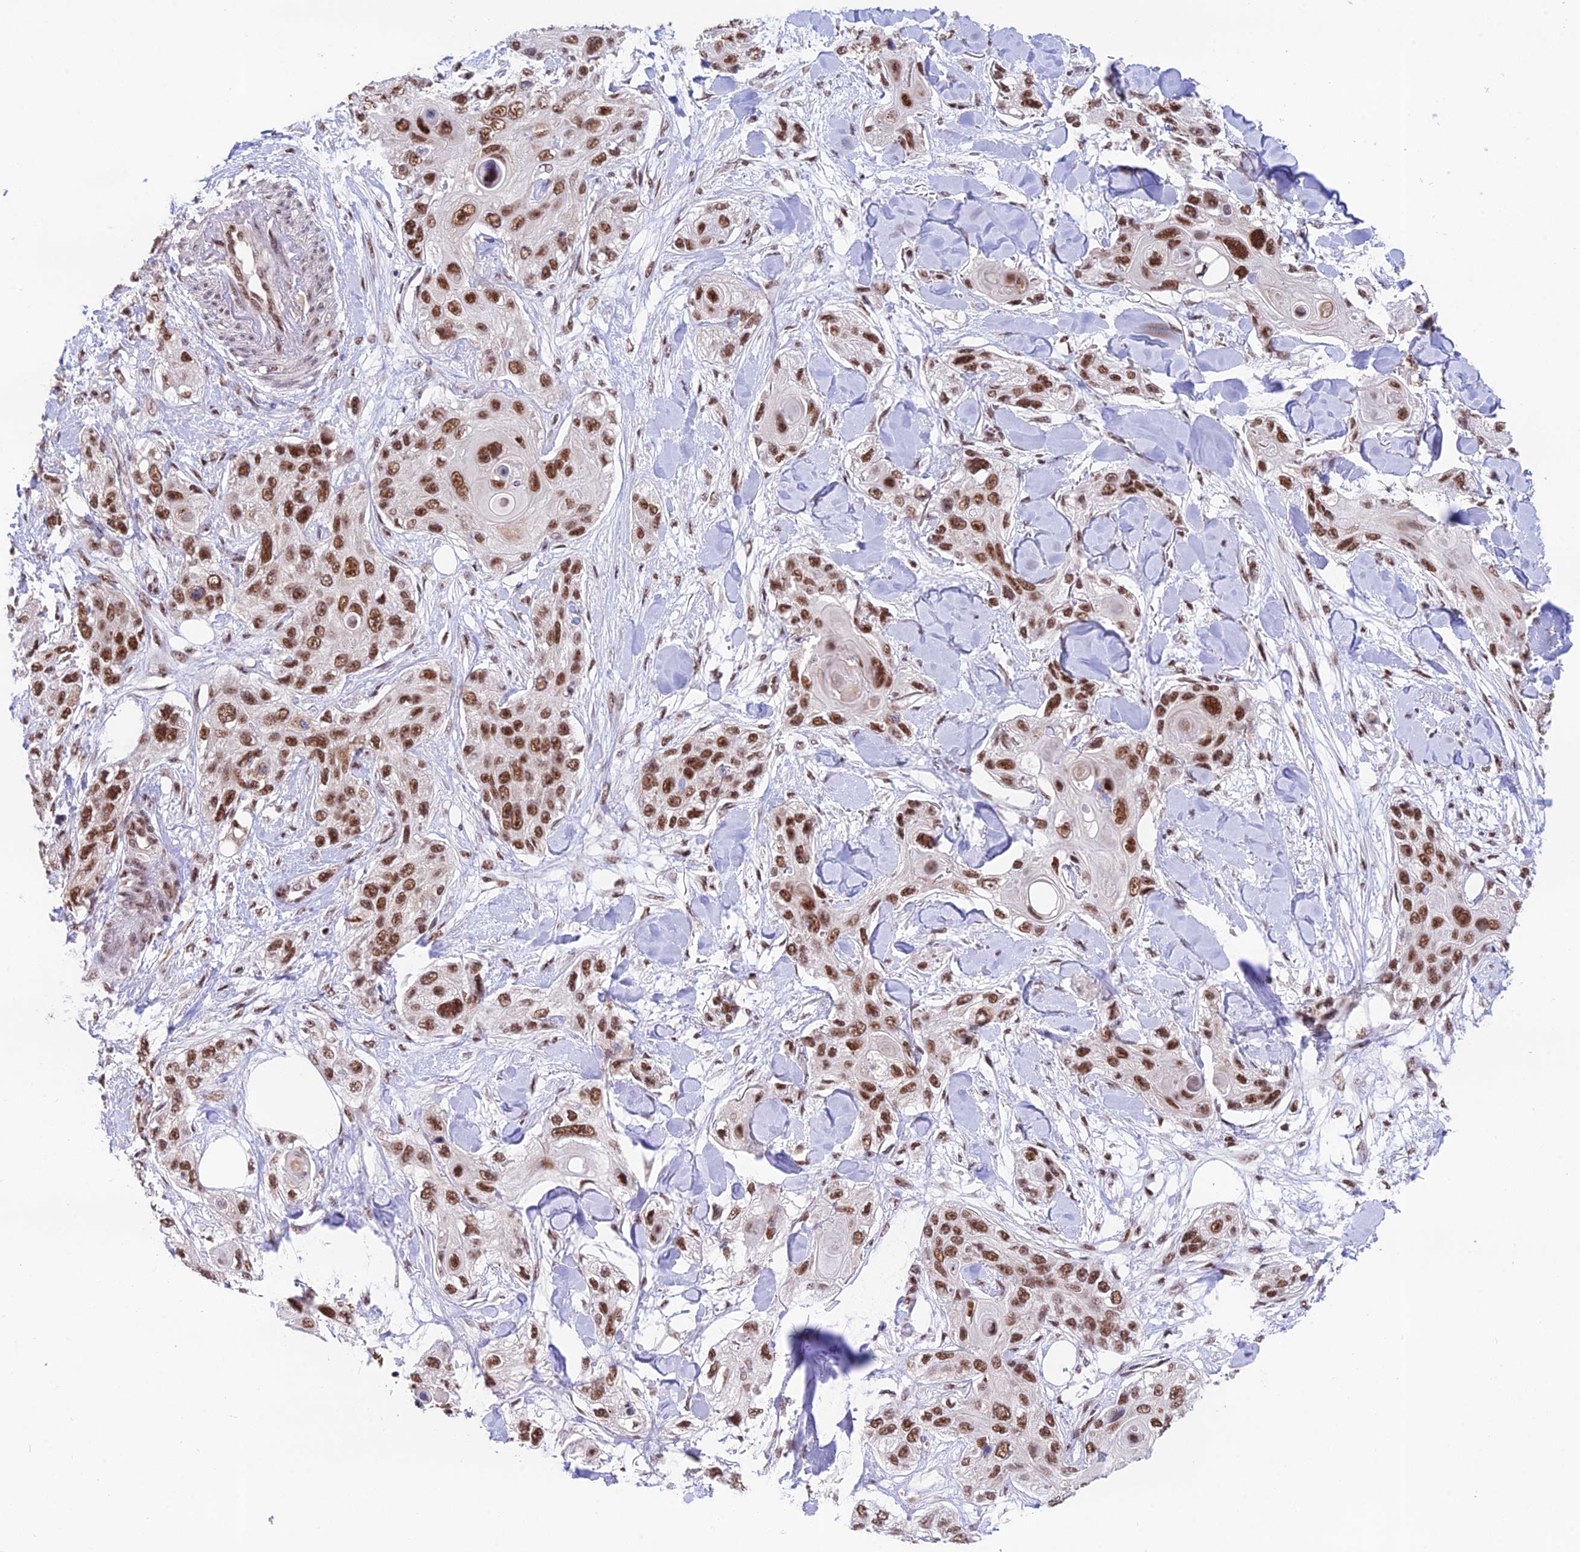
{"staining": {"intensity": "moderate", "quantity": ">75%", "location": "nuclear"}, "tissue": "skin cancer", "cell_type": "Tumor cells", "image_type": "cancer", "snomed": [{"axis": "morphology", "description": "Normal tissue, NOS"}, {"axis": "morphology", "description": "Squamous cell carcinoma, NOS"}, {"axis": "topography", "description": "Skin"}], "caption": "The immunohistochemical stain shows moderate nuclear positivity in tumor cells of skin cancer (squamous cell carcinoma) tissue. The staining was performed using DAB to visualize the protein expression in brown, while the nuclei were stained in blue with hematoxylin (Magnification: 20x).", "gene": "THOC7", "patient": {"sex": "male", "age": 72}}